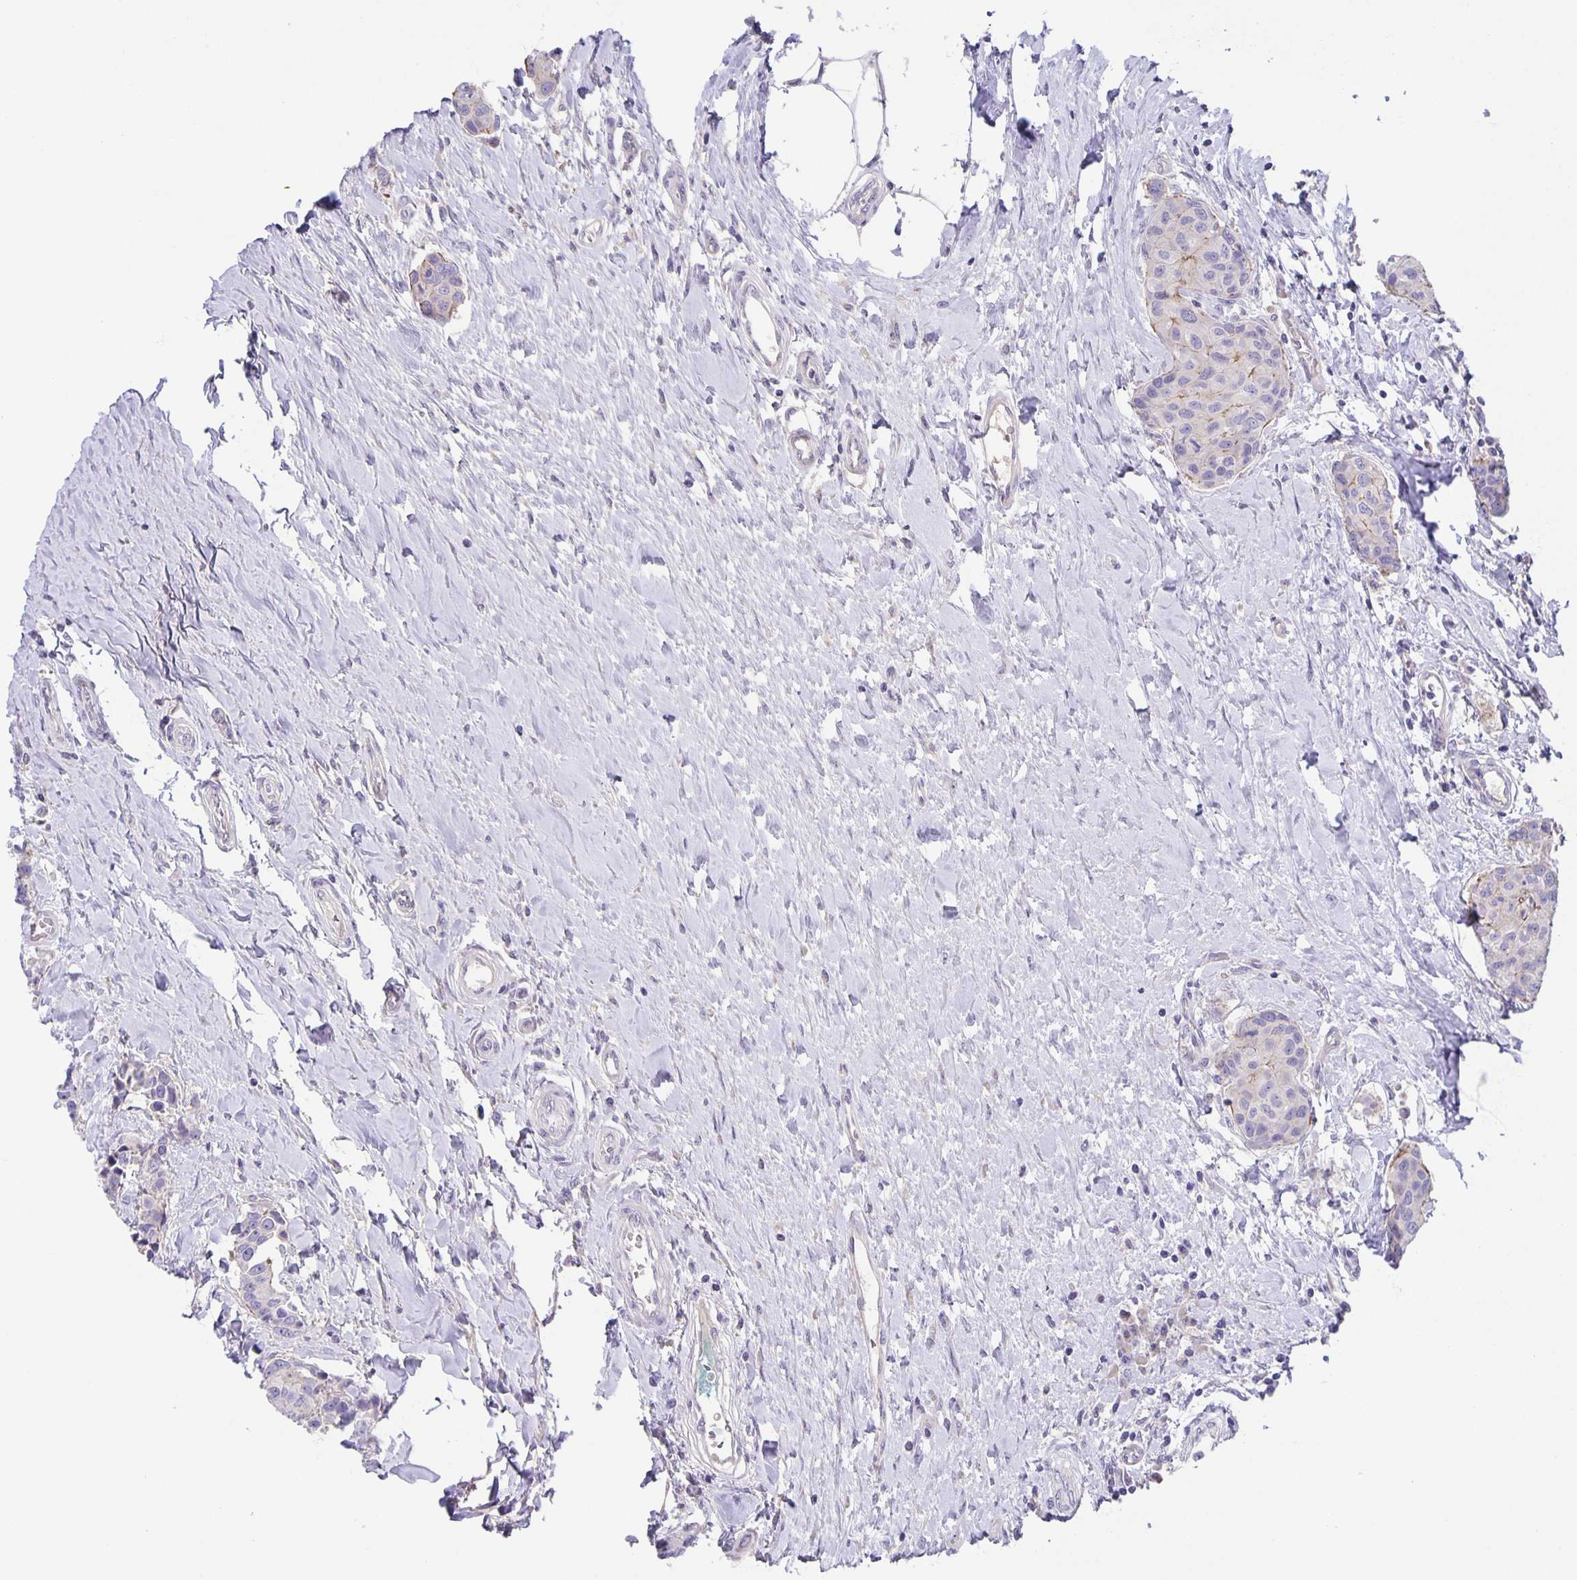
{"staining": {"intensity": "weak", "quantity": "<25%", "location": "cytoplasmic/membranous"}, "tissue": "breast cancer", "cell_type": "Tumor cells", "image_type": "cancer", "snomed": [{"axis": "morphology", "description": "Duct carcinoma"}, {"axis": "topography", "description": "Breast"}], "caption": "Tumor cells show no significant protein expression in breast cancer (invasive ductal carcinoma).", "gene": "PTPN3", "patient": {"sex": "female", "age": 80}}